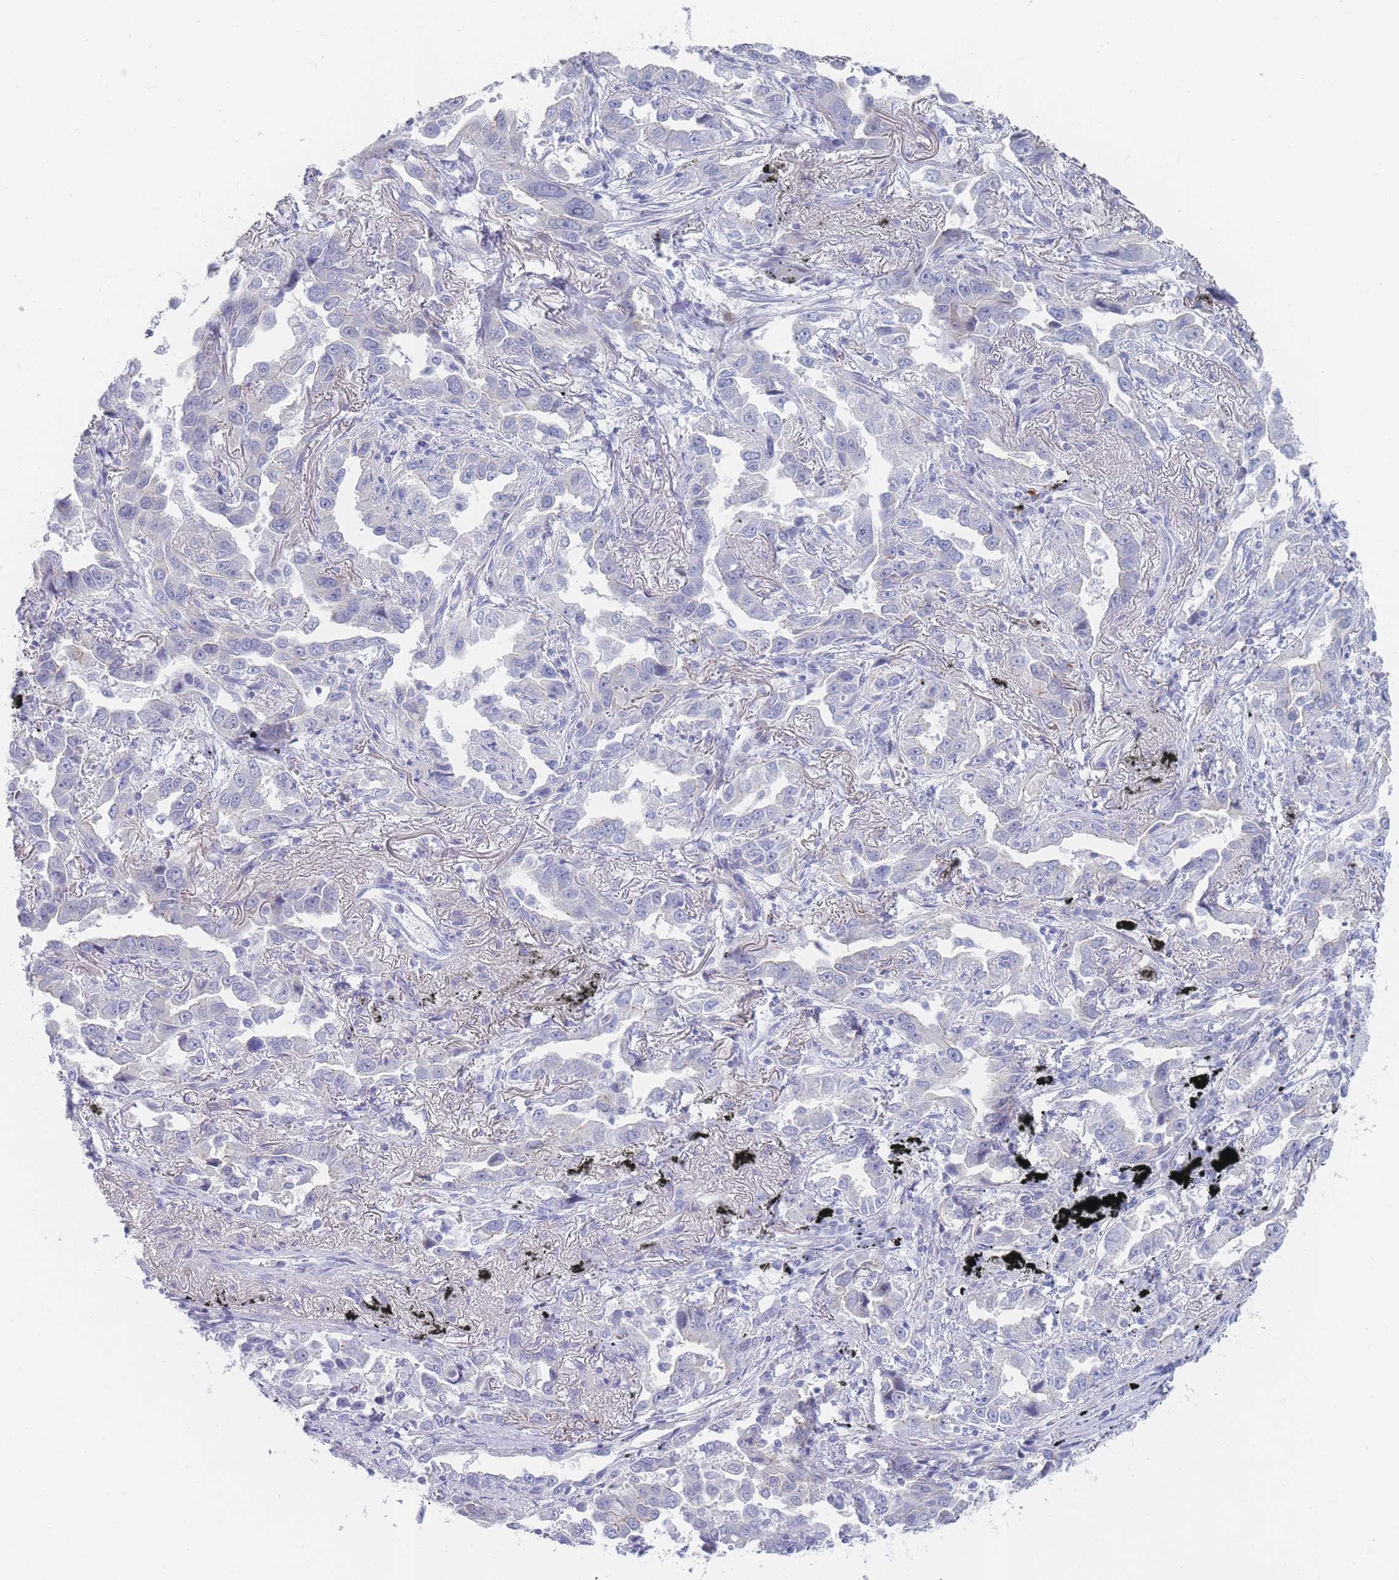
{"staining": {"intensity": "negative", "quantity": "none", "location": "none"}, "tissue": "lung cancer", "cell_type": "Tumor cells", "image_type": "cancer", "snomed": [{"axis": "morphology", "description": "Adenocarcinoma, NOS"}, {"axis": "topography", "description": "Lung"}], "caption": "Immunohistochemistry photomicrograph of human lung adenocarcinoma stained for a protein (brown), which demonstrates no staining in tumor cells.", "gene": "IMPG1", "patient": {"sex": "male", "age": 67}}